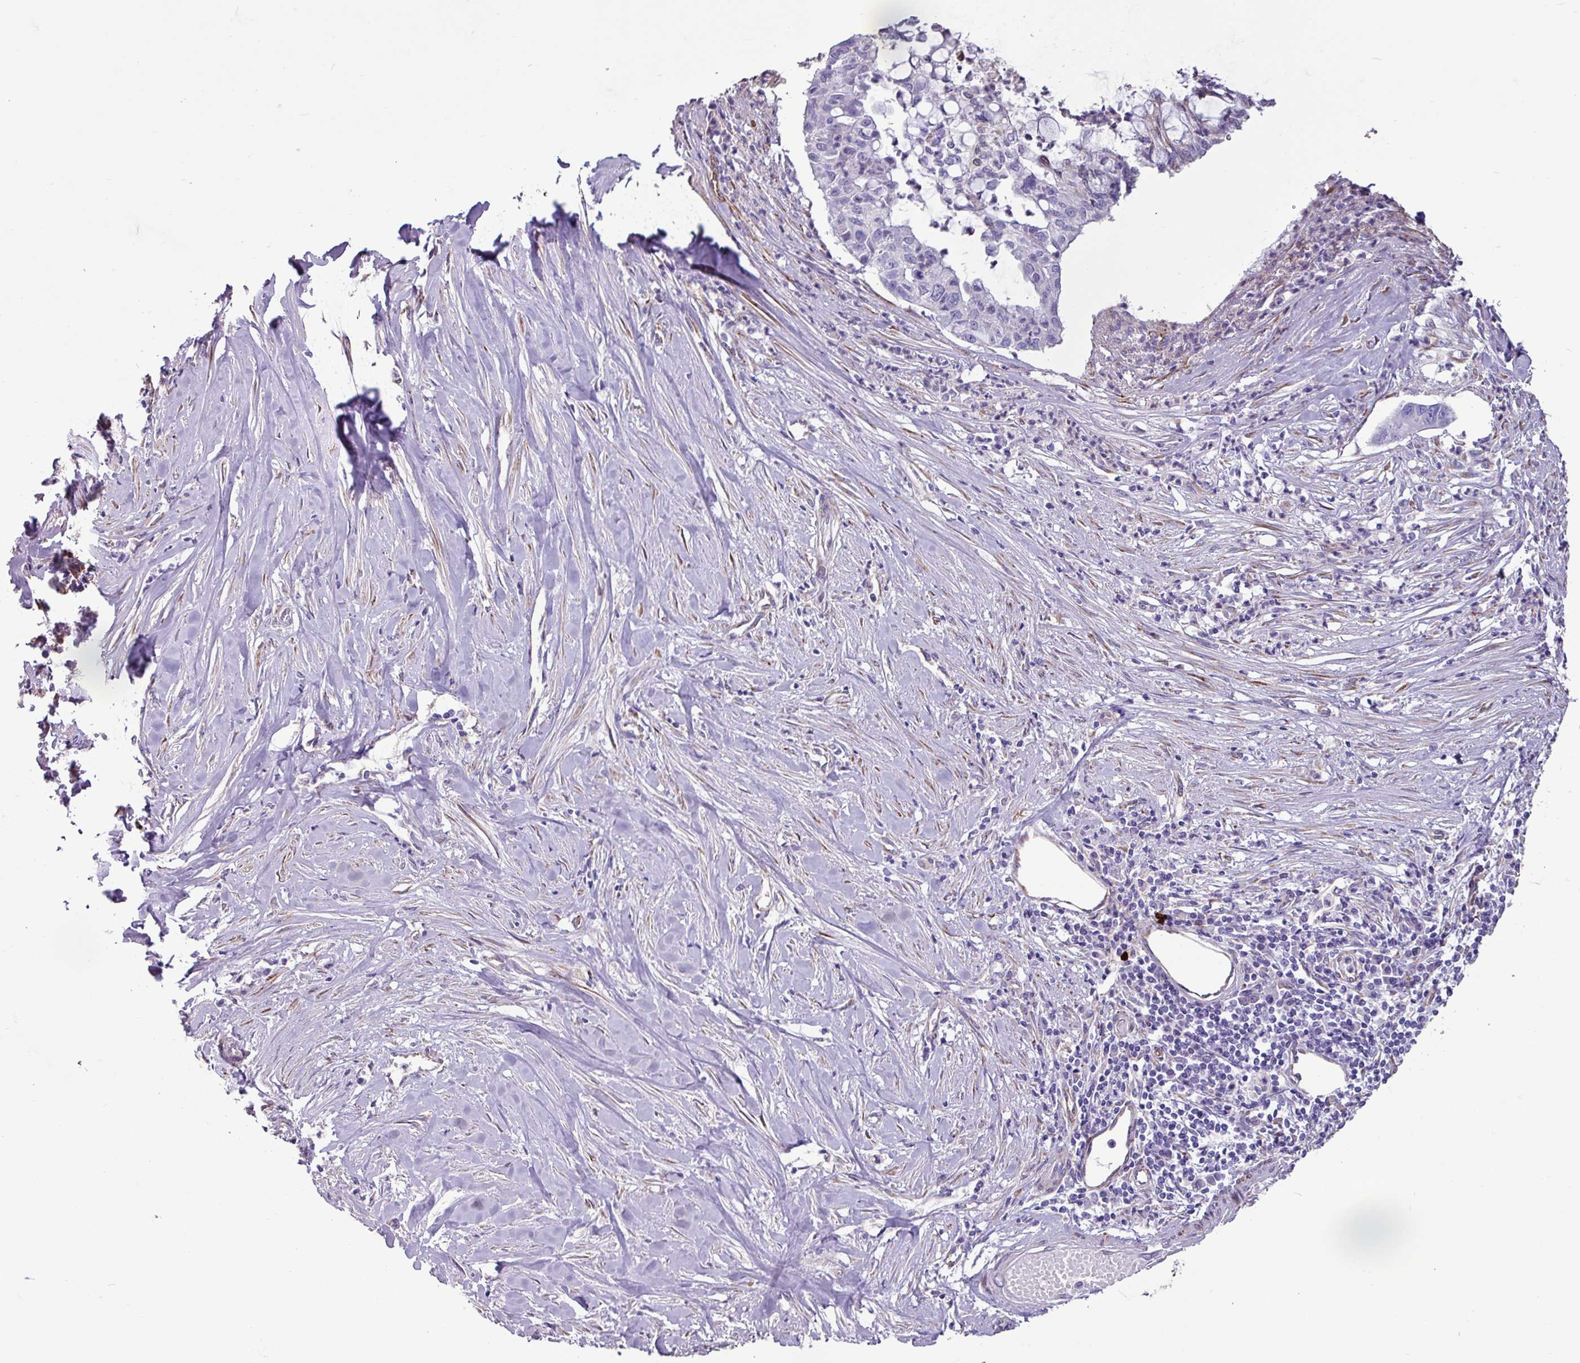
{"staining": {"intensity": "negative", "quantity": "none", "location": "none"}, "tissue": "pancreatic cancer", "cell_type": "Tumor cells", "image_type": "cancer", "snomed": [{"axis": "morphology", "description": "Adenocarcinoma, NOS"}, {"axis": "topography", "description": "Pancreas"}], "caption": "The immunohistochemistry histopathology image has no significant staining in tumor cells of pancreatic adenocarcinoma tissue.", "gene": "PPP1R35", "patient": {"sex": "male", "age": 73}}